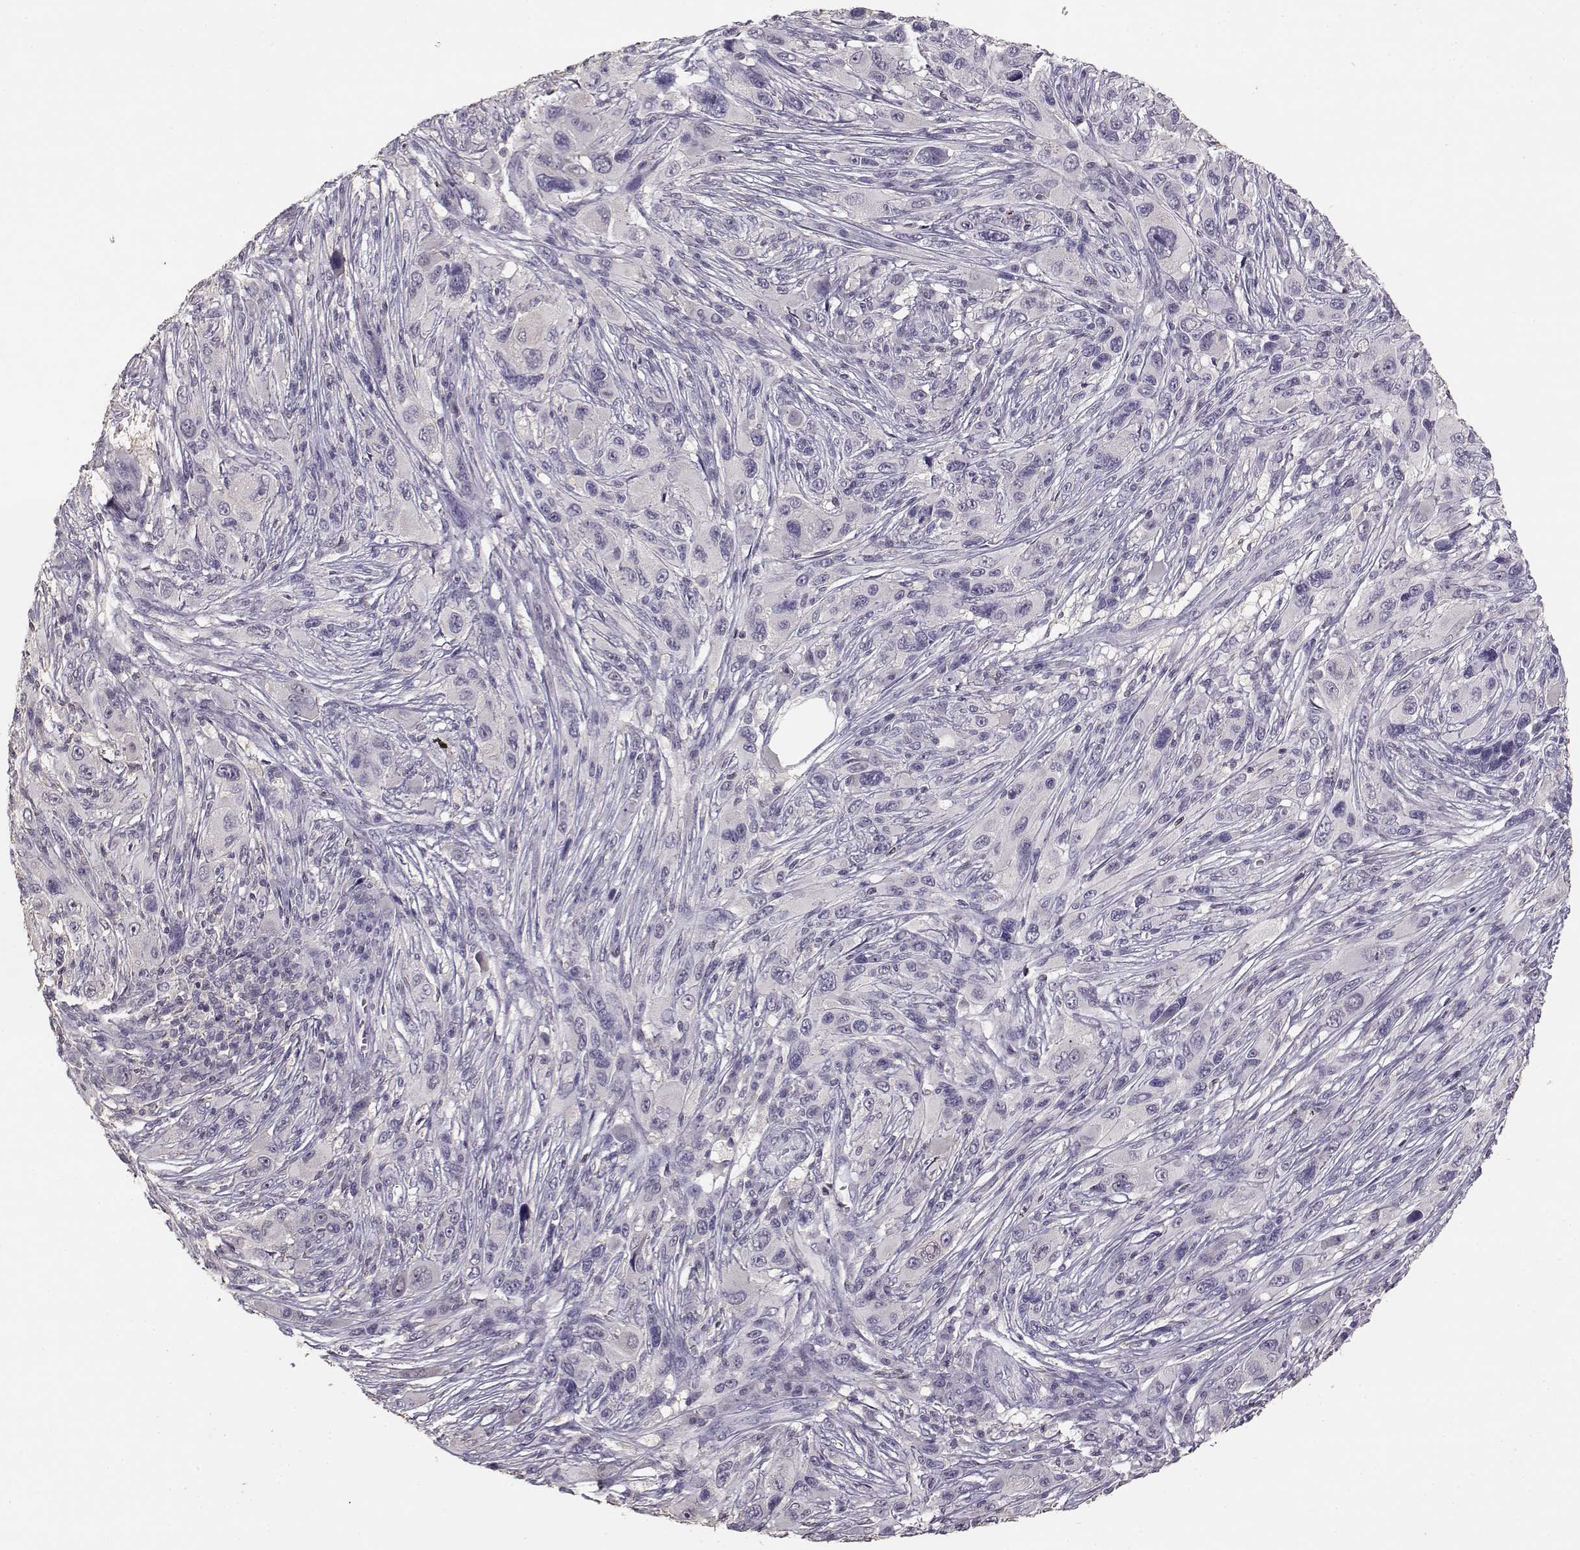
{"staining": {"intensity": "negative", "quantity": "none", "location": "none"}, "tissue": "melanoma", "cell_type": "Tumor cells", "image_type": "cancer", "snomed": [{"axis": "morphology", "description": "Malignant melanoma, NOS"}, {"axis": "topography", "description": "Skin"}], "caption": "The histopathology image shows no significant staining in tumor cells of malignant melanoma.", "gene": "UROC1", "patient": {"sex": "male", "age": 53}}